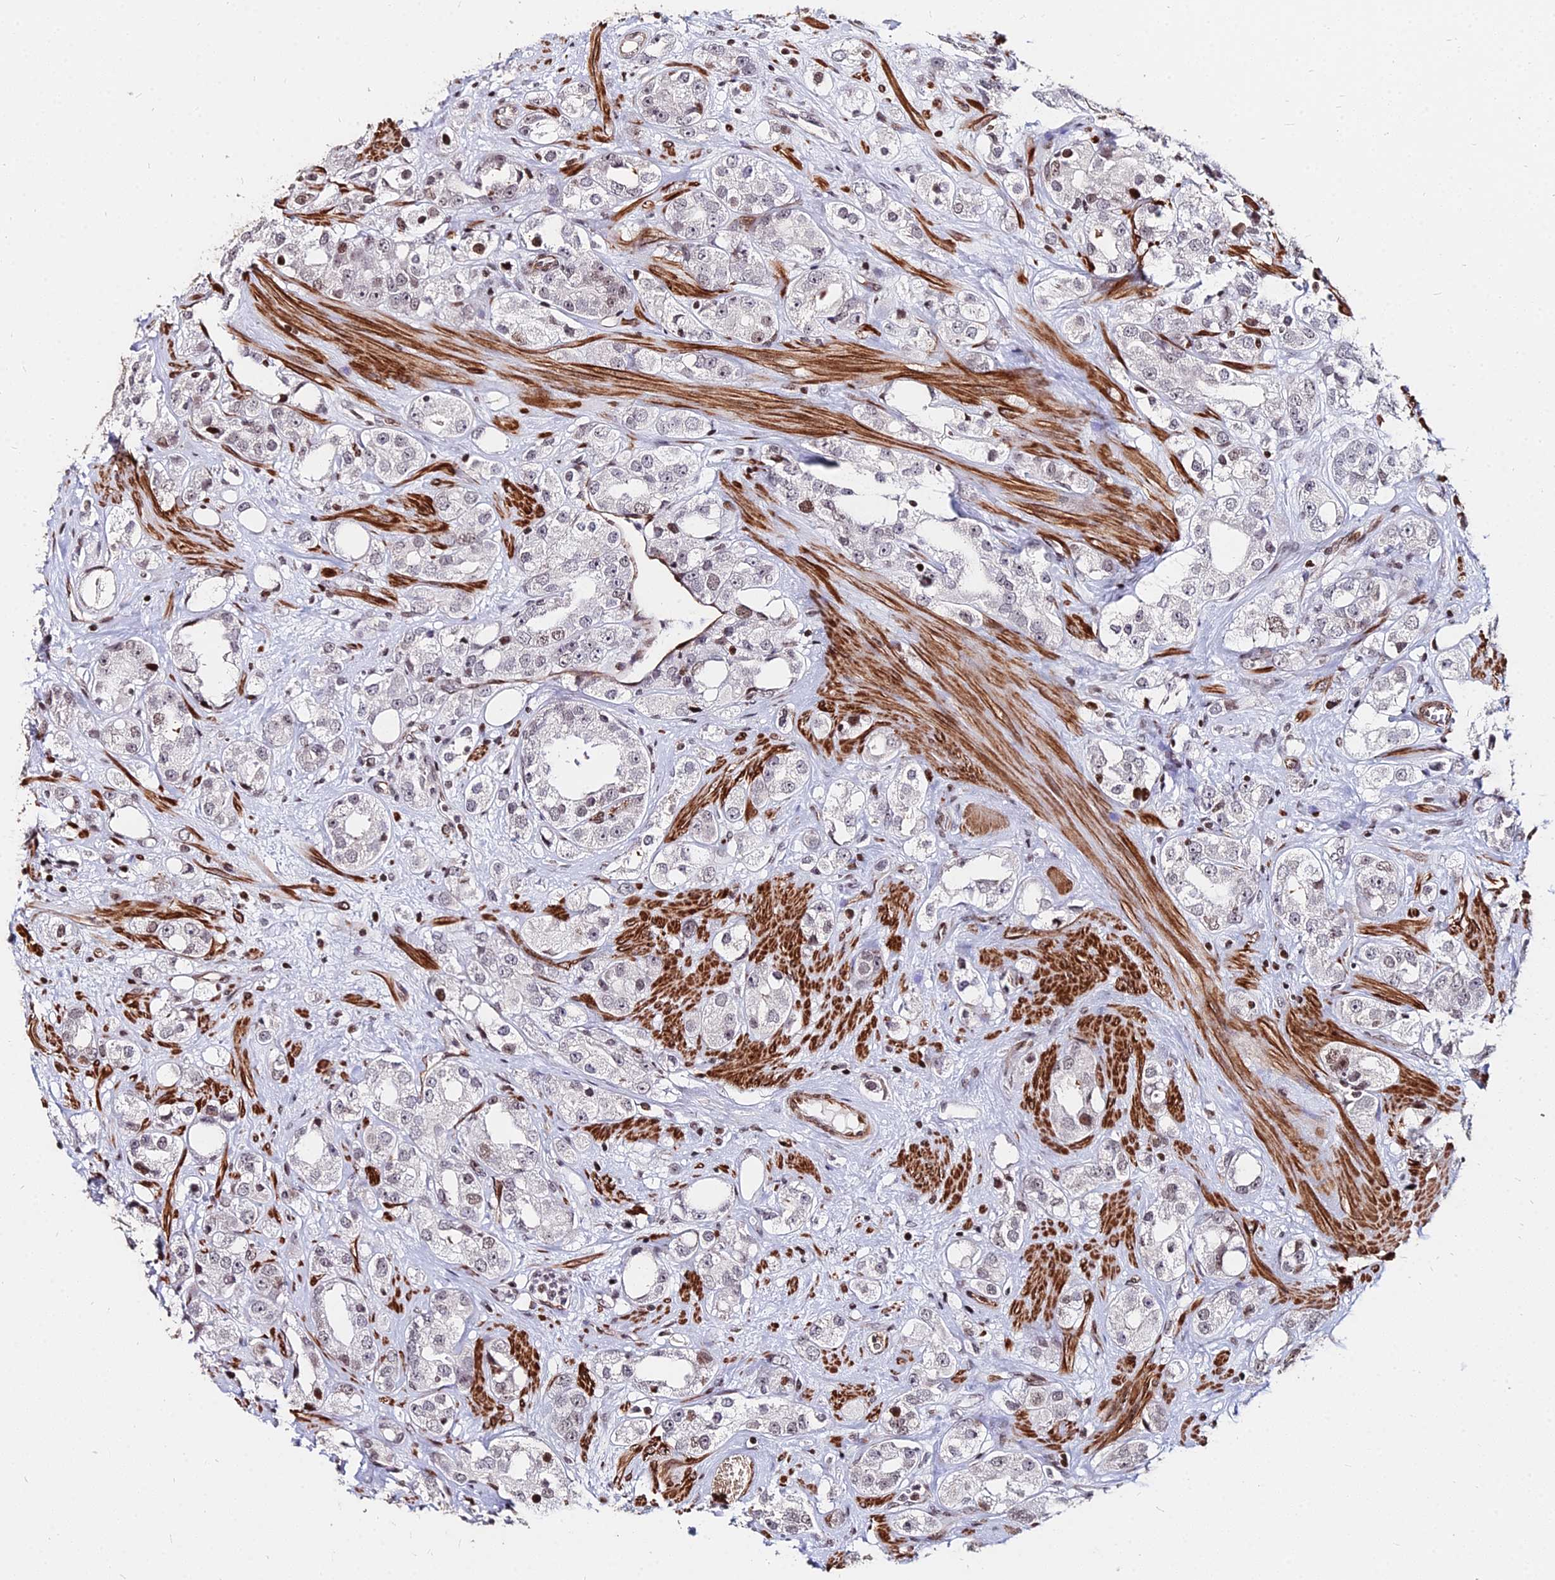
{"staining": {"intensity": "negative", "quantity": "none", "location": "none"}, "tissue": "prostate cancer", "cell_type": "Tumor cells", "image_type": "cancer", "snomed": [{"axis": "morphology", "description": "Adenocarcinoma, NOS"}, {"axis": "topography", "description": "Prostate"}], "caption": "Immunohistochemical staining of prostate adenocarcinoma demonstrates no significant staining in tumor cells.", "gene": "NYAP2", "patient": {"sex": "male", "age": 79}}